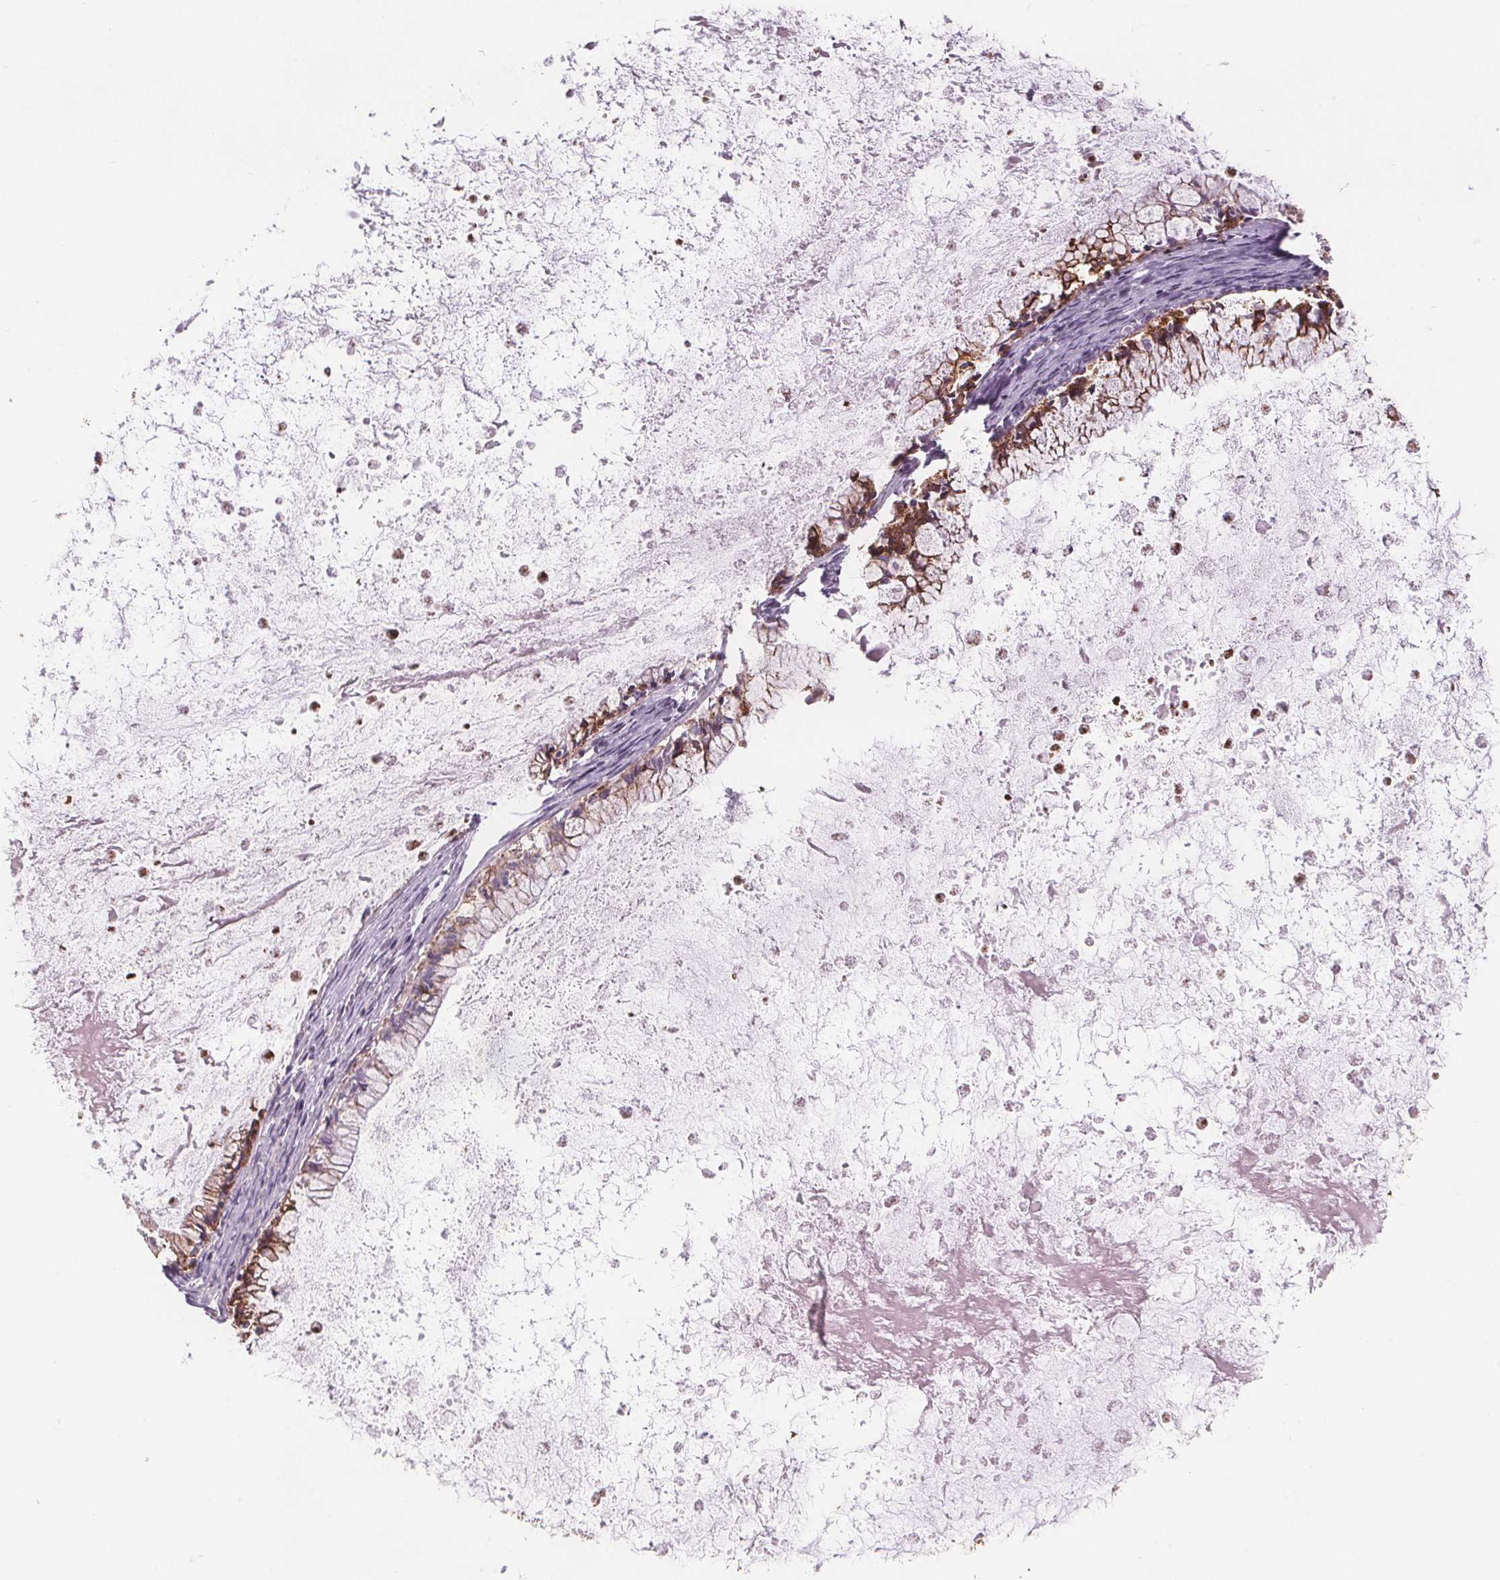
{"staining": {"intensity": "moderate", "quantity": "25%-75%", "location": "cytoplasmic/membranous"}, "tissue": "ovarian cancer", "cell_type": "Tumor cells", "image_type": "cancer", "snomed": [{"axis": "morphology", "description": "Cystadenocarcinoma, mucinous, NOS"}, {"axis": "topography", "description": "Ovary"}], "caption": "Approximately 25%-75% of tumor cells in ovarian mucinous cystadenocarcinoma exhibit moderate cytoplasmic/membranous protein positivity as visualized by brown immunohistochemical staining.", "gene": "ATP1A1", "patient": {"sex": "female", "age": 67}}